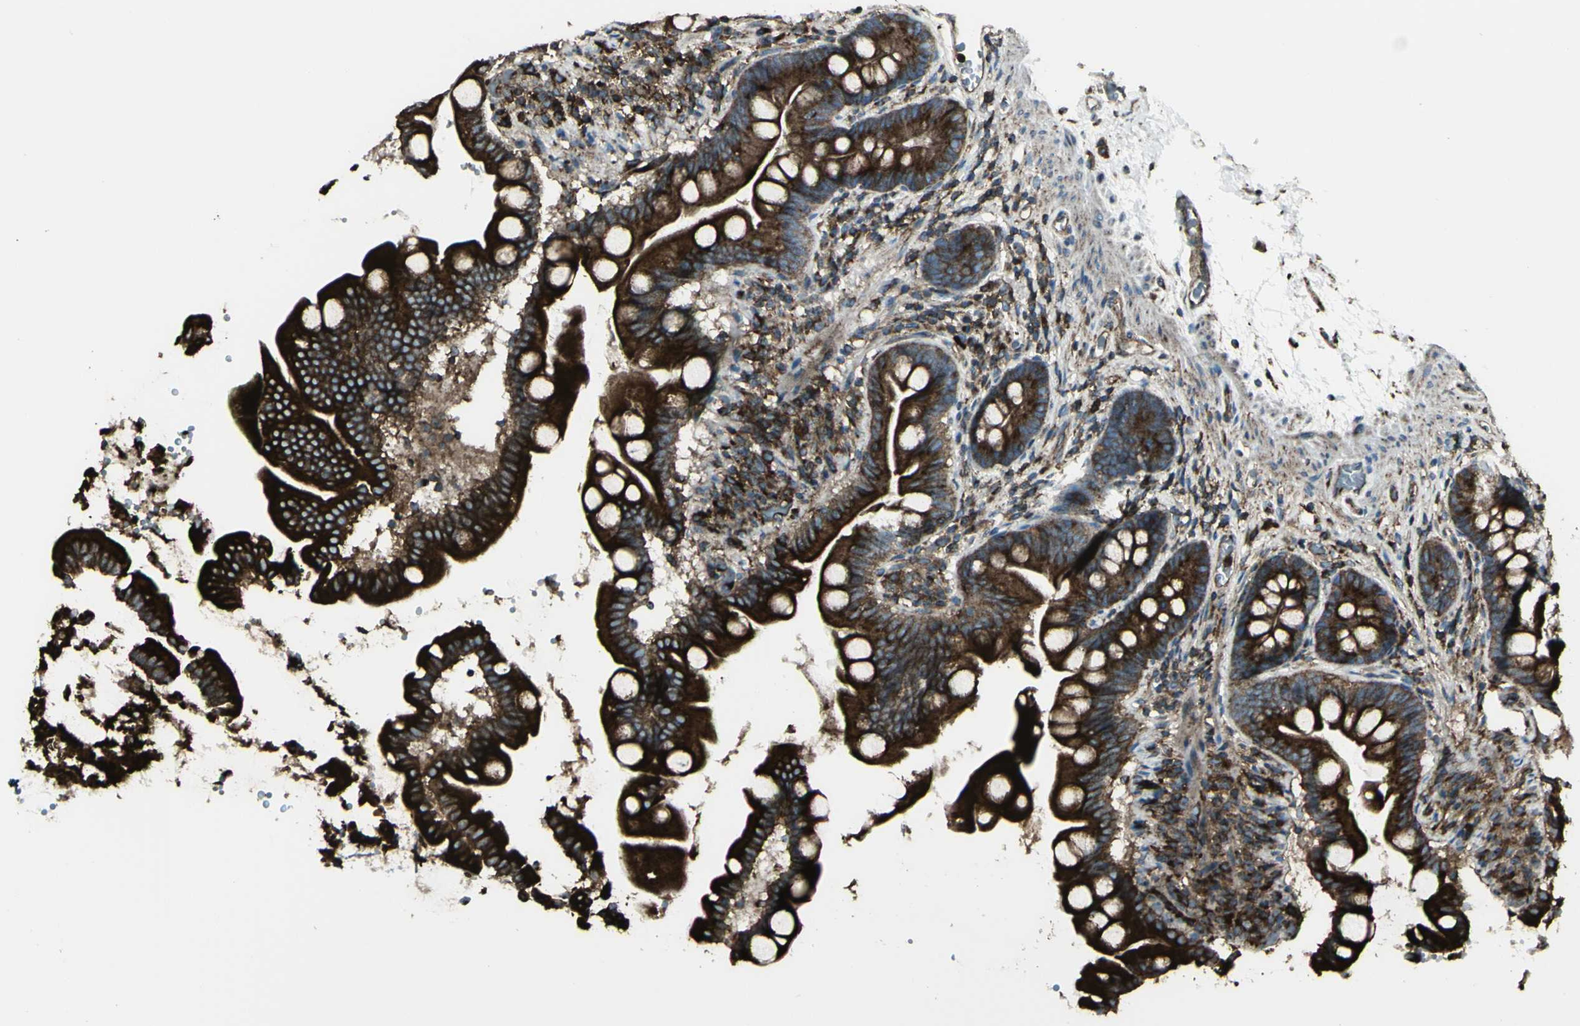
{"staining": {"intensity": "strong", "quantity": ">75%", "location": "cytoplasmic/membranous"}, "tissue": "small intestine", "cell_type": "Glandular cells", "image_type": "normal", "snomed": [{"axis": "morphology", "description": "Normal tissue, NOS"}, {"axis": "topography", "description": "Small intestine"}], "caption": "Strong cytoplasmic/membranous protein expression is appreciated in about >75% of glandular cells in small intestine. (Brightfield microscopy of DAB IHC at high magnification).", "gene": "NAPA", "patient": {"sex": "female", "age": 56}}